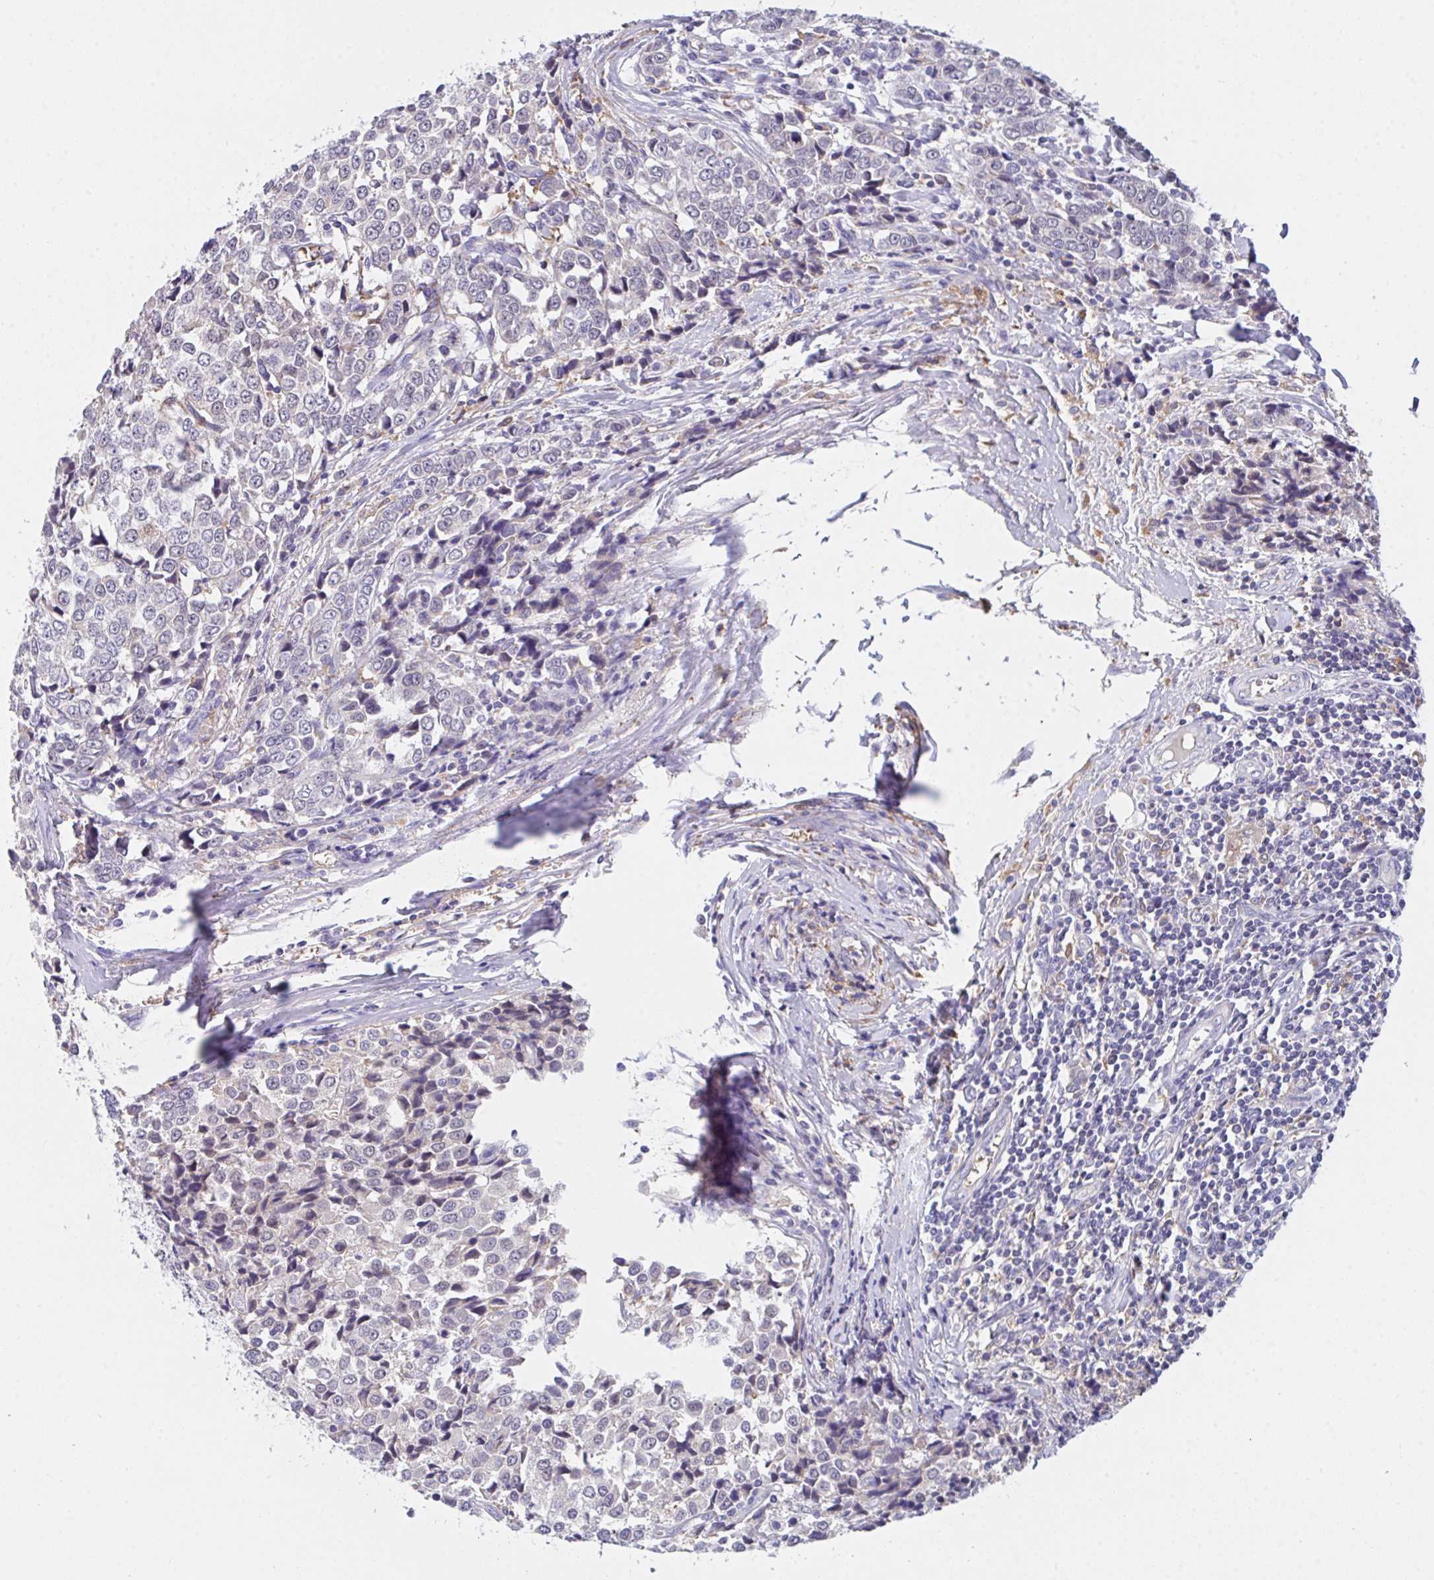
{"staining": {"intensity": "negative", "quantity": "none", "location": "none"}, "tissue": "breast cancer", "cell_type": "Tumor cells", "image_type": "cancer", "snomed": [{"axis": "morphology", "description": "Duct carcinoma"}, {"axis": "topography", "description": "Breast"}], "caption": "This is a photomicrograph of immunohistochemistry (IHC) staining of intraductal carcinoma (breast), which shows no expression in tumor cells. (DAB IHC visualized using brightfield microscopy, high magnification).", "gene": "TFAP2C", "patient": {"sex": "female", "age": 80}}